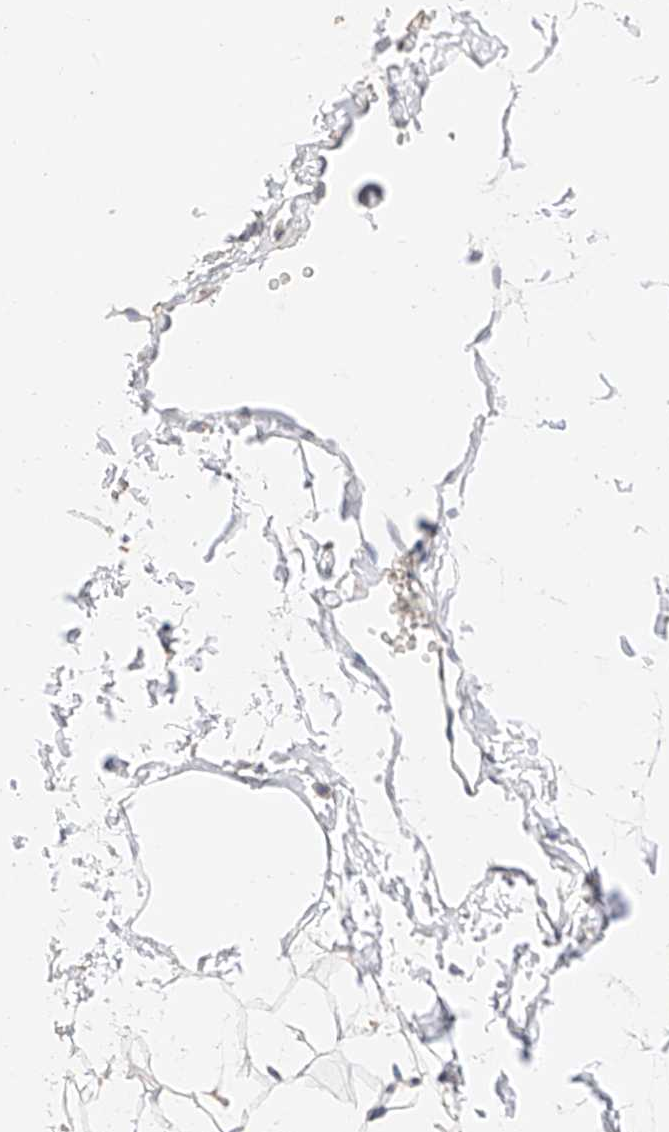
{"staining": {"intensity": "negative", "quantity": "none", "location": "none"}, "tissue": "adipose tissue", "cell_type": "Adipocytes", "image_type": "normal", "snomed": [{"axis": "morphology", "description": "Normal tissue, NOS"}, {"axis": "topography", "description": "Breast"}], "caption": "DAB (3,3'-diaminobenzidine) immunohistochemical staining of unremarkable human adipose tissue reveals no significant staining in adipocytes.", "gene": "IL22RA2", "patient": {"sex": "female", "age": 23}}